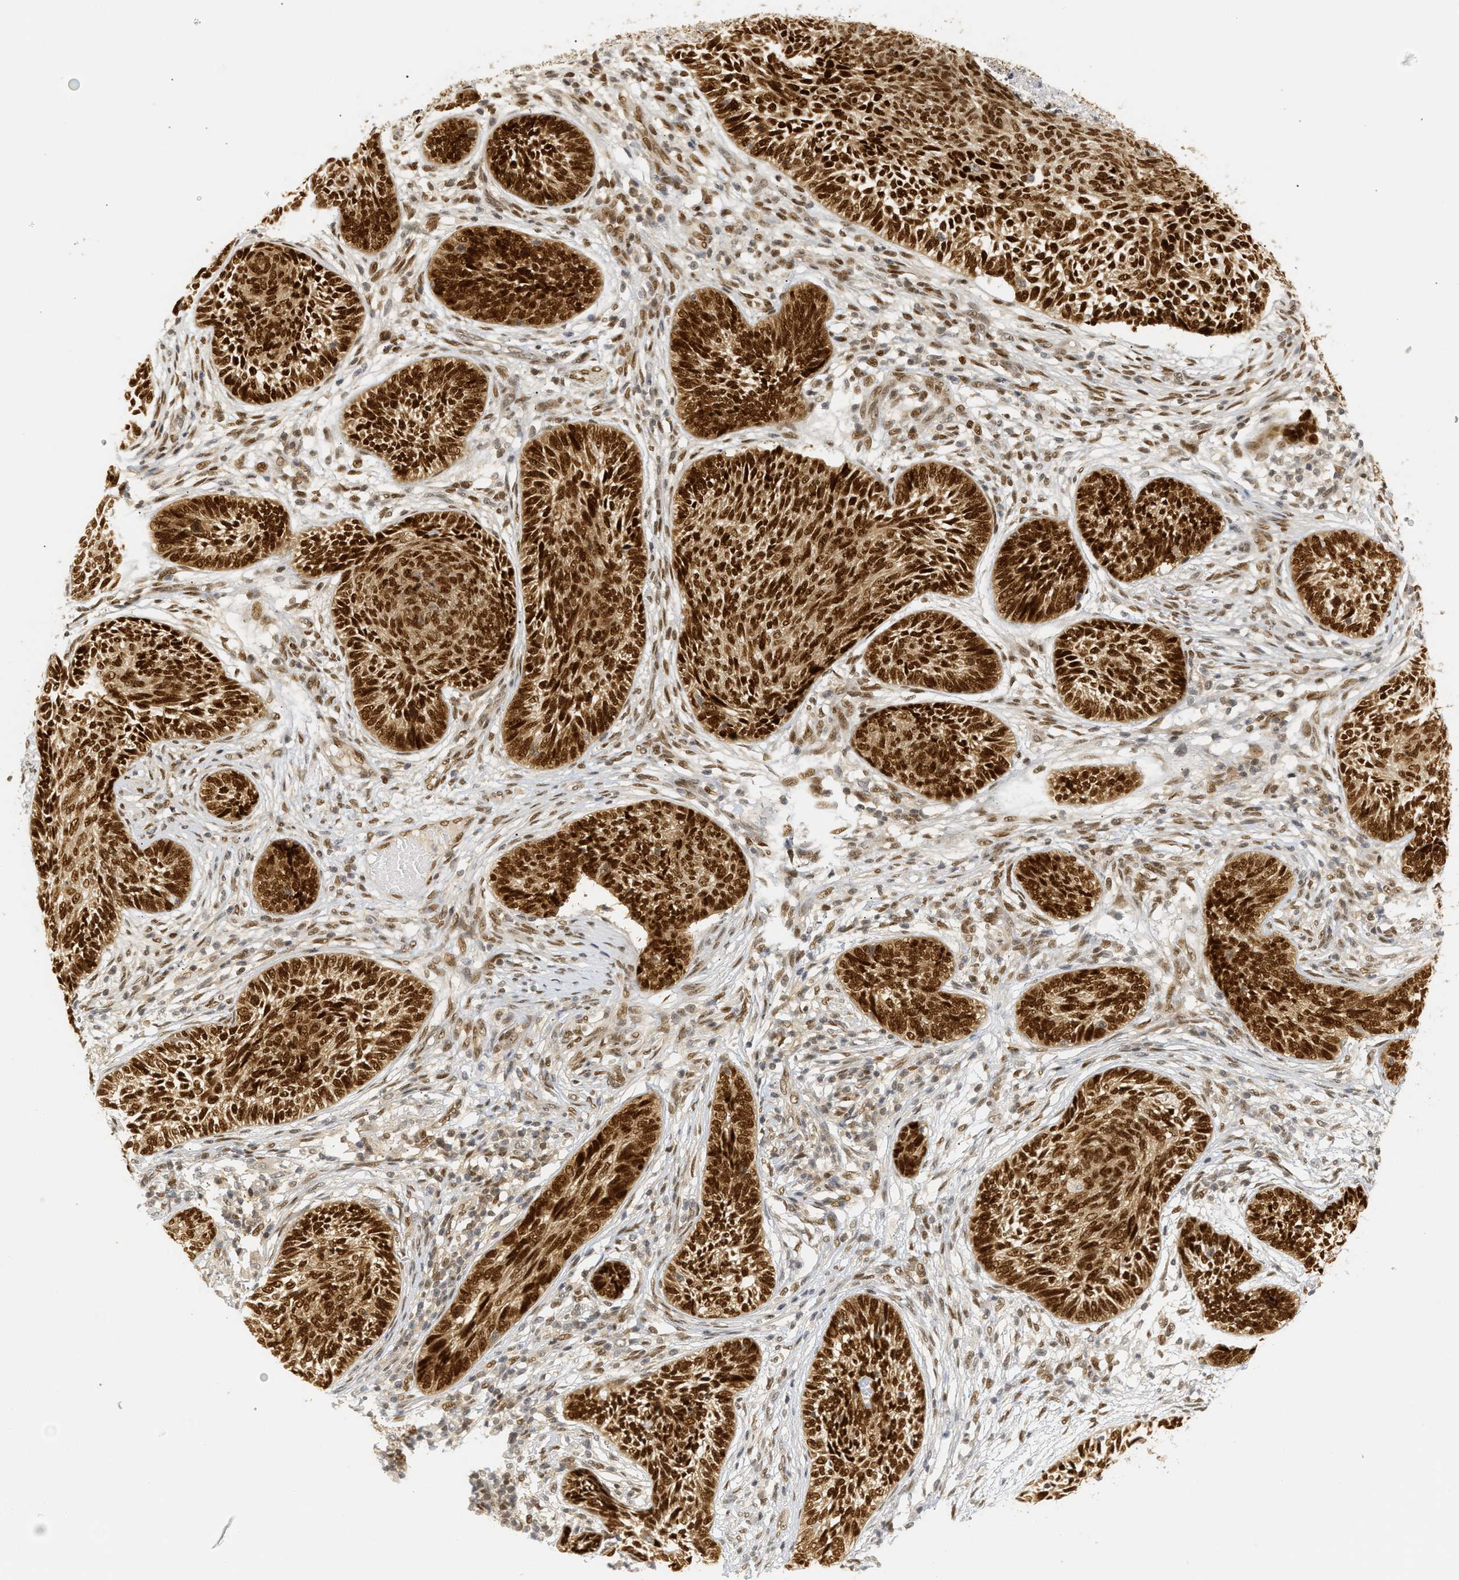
{"staining": {"intensity": "strong", "quantity": ">75%", "location": "cytoplasmic/membranous,nuclear"}, "tissue": "skin cancer", "cell_type": "Tumor cells", "image_type": "cancer", "snomed": [{"axis": "morphology", "description": "Papilloma, NOS"}, {"axis": "morphology", "description": "Basal cell carcinoma"}, {"axis": "topography", "description": "Skin"}], "caption": "DAB (3,3'-diaminobenzidine) immunohistochemical staining of skin cancer exhibits strong cytoplasmic/membranous and nuclear protein positivity in approximately >75% of tumor cells. Using DAB (brown) and hematoxylin (blue) stains, captured at high magnification using brightfield microscopy.", "gene": "SSBP2", "patient": {"sex": "male", "age": 87}}